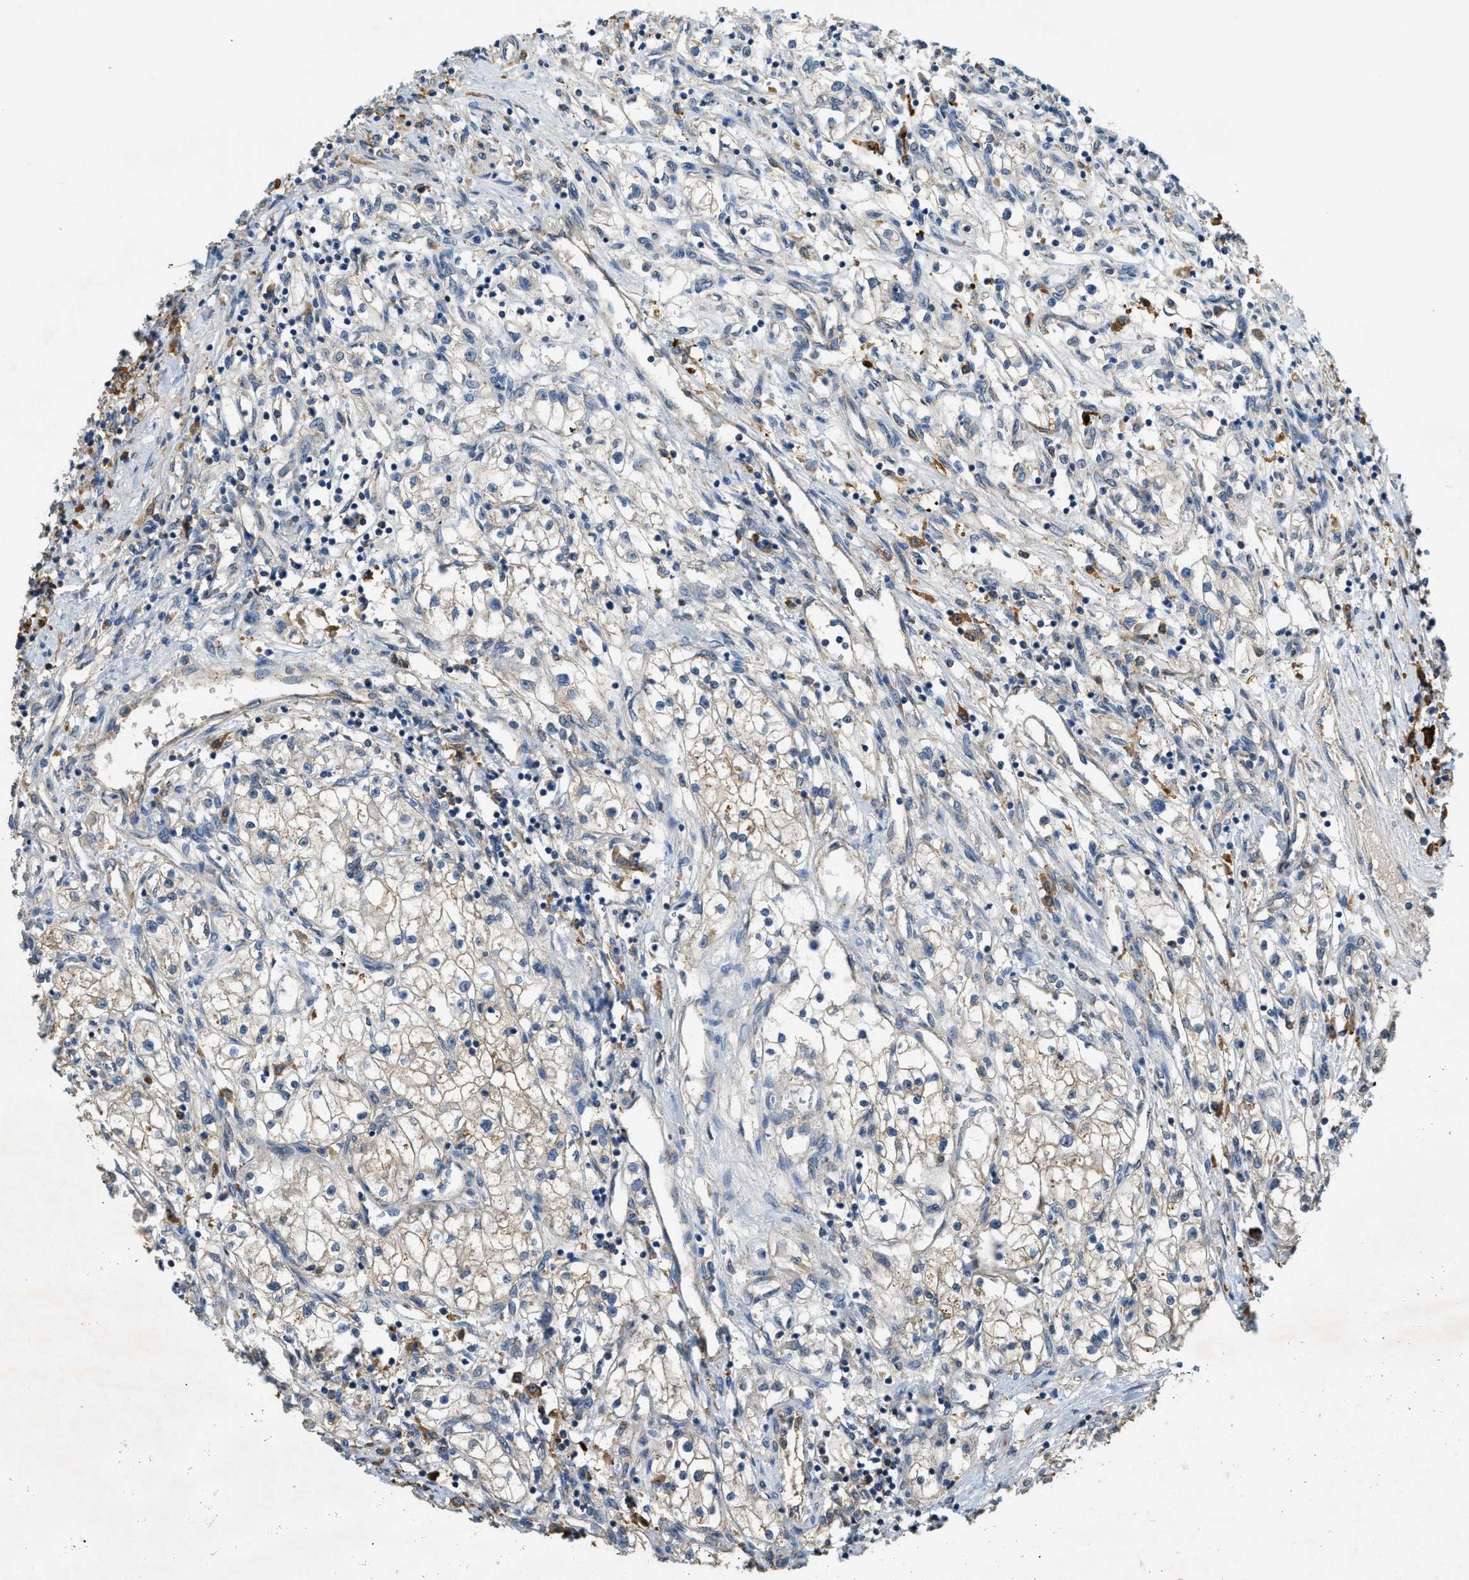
{"staining": {"intensity": "weak", "quantity": "<25%", "location": "cytoplasmic/membranous"}, "tissue": "renal cancer", "cell_type": "Tumor cells", "image_type": "cancer", "snomed": [{"axis": "morphology", "description": "Adenocarcinoma, NOS"}, {"axis": "topography", "description": "Kidney"}], "caption": "DAB (3,3'-diaminobenzidine) immunohistochemical staining of renal cancer shows no significant staining in tumor cells.", "gene": "CFLAR", "patient": {"sex": "male", "age": 68}}